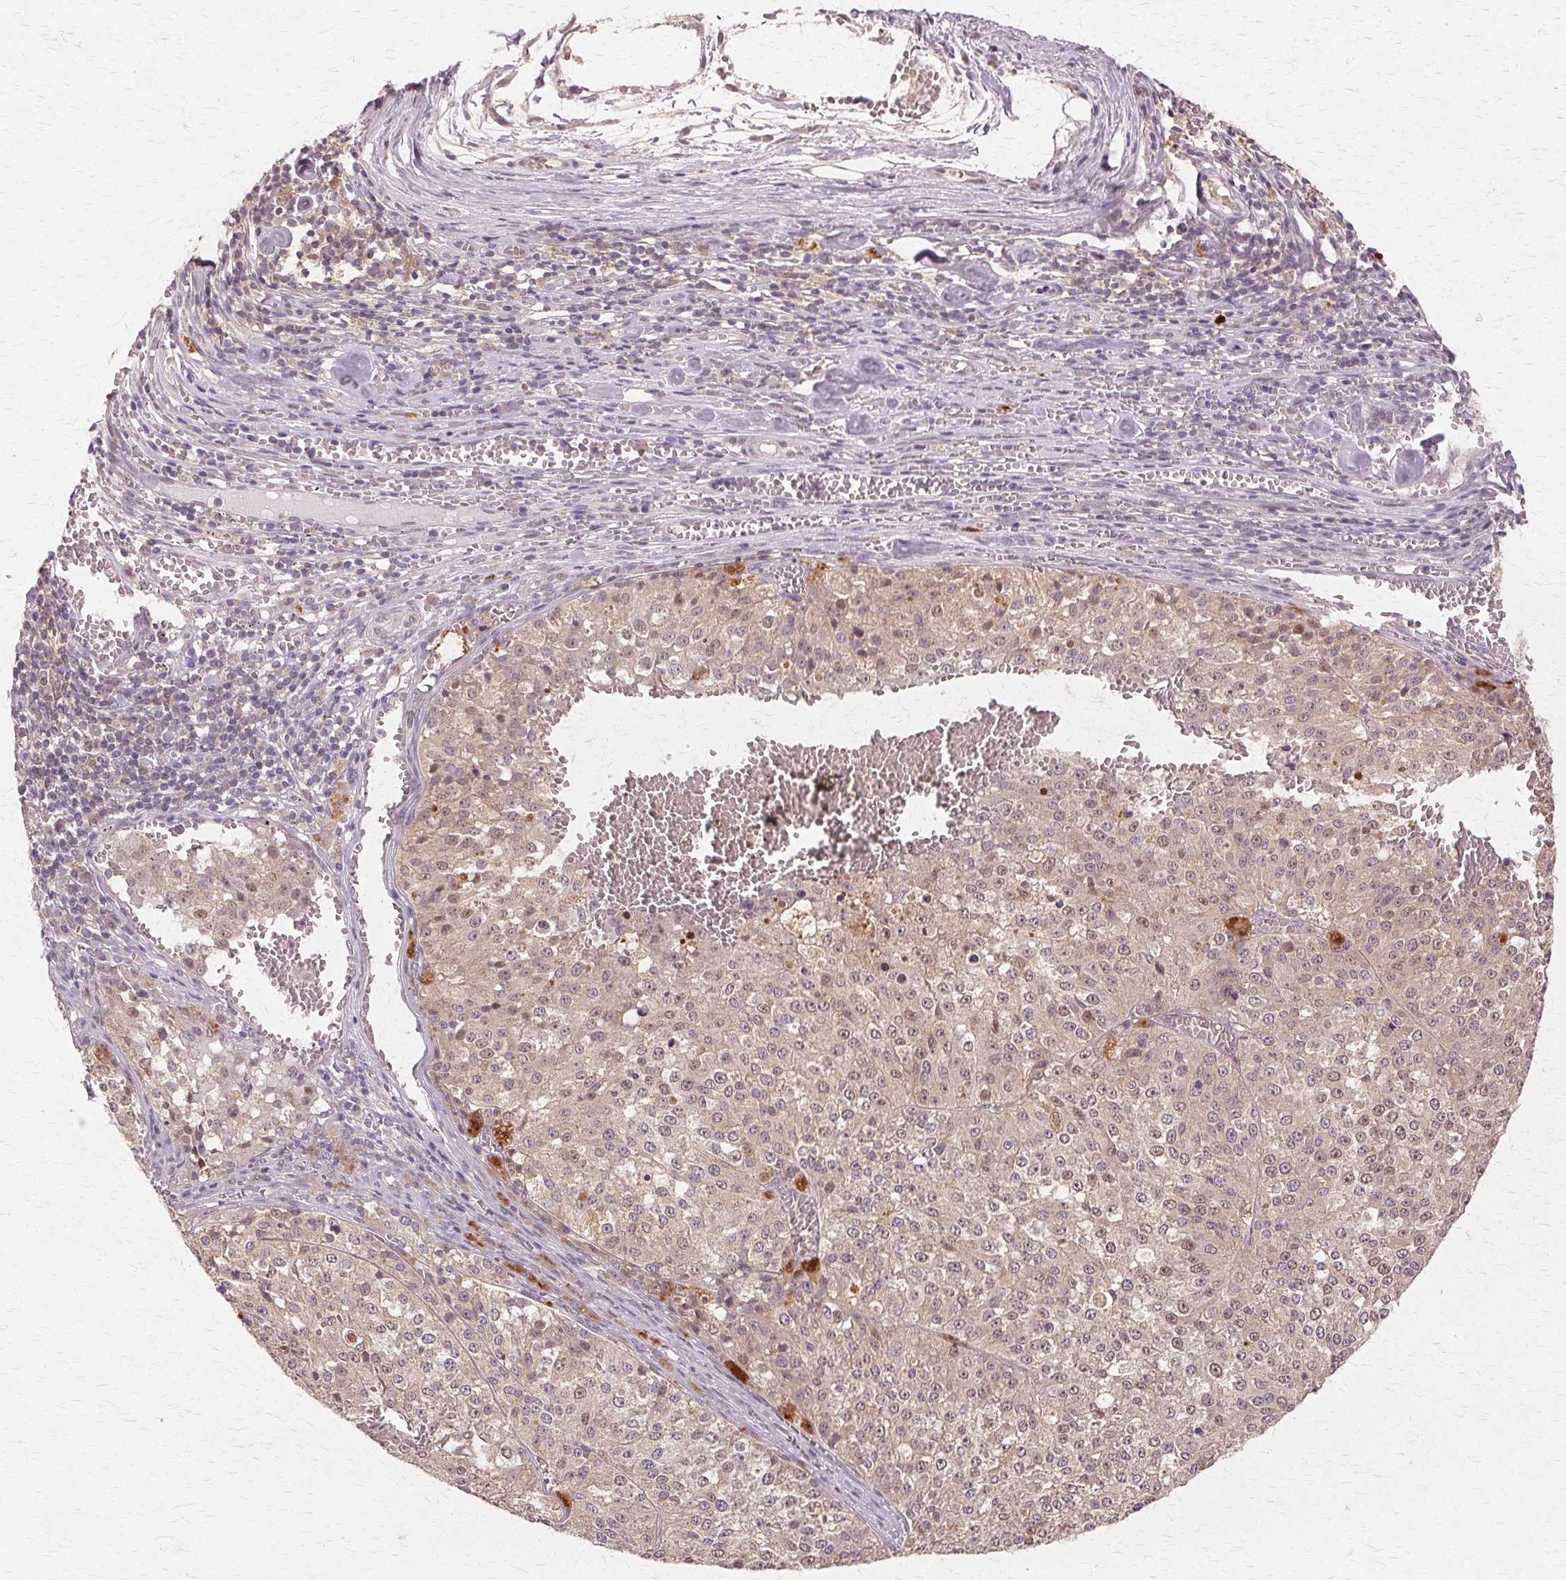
{"staining": {"intensity": "weak", "quantity": "<25%", "location": "nuclear"}, "tissue": "melanoma", "cell_type": "Tumor cells", "image_type": "cancer", "snomed": [{"axis": "morphology", "description": "Malignant melanoma, Metastatic site"}, {"axis": "topography", "description": "Lymph node"}], "caption": "Histopathology image shows no protein expression in tumor cells of melanoma tissue.", "gene": "PRMT5", "patient": {"sex": "female", "age": 64}}